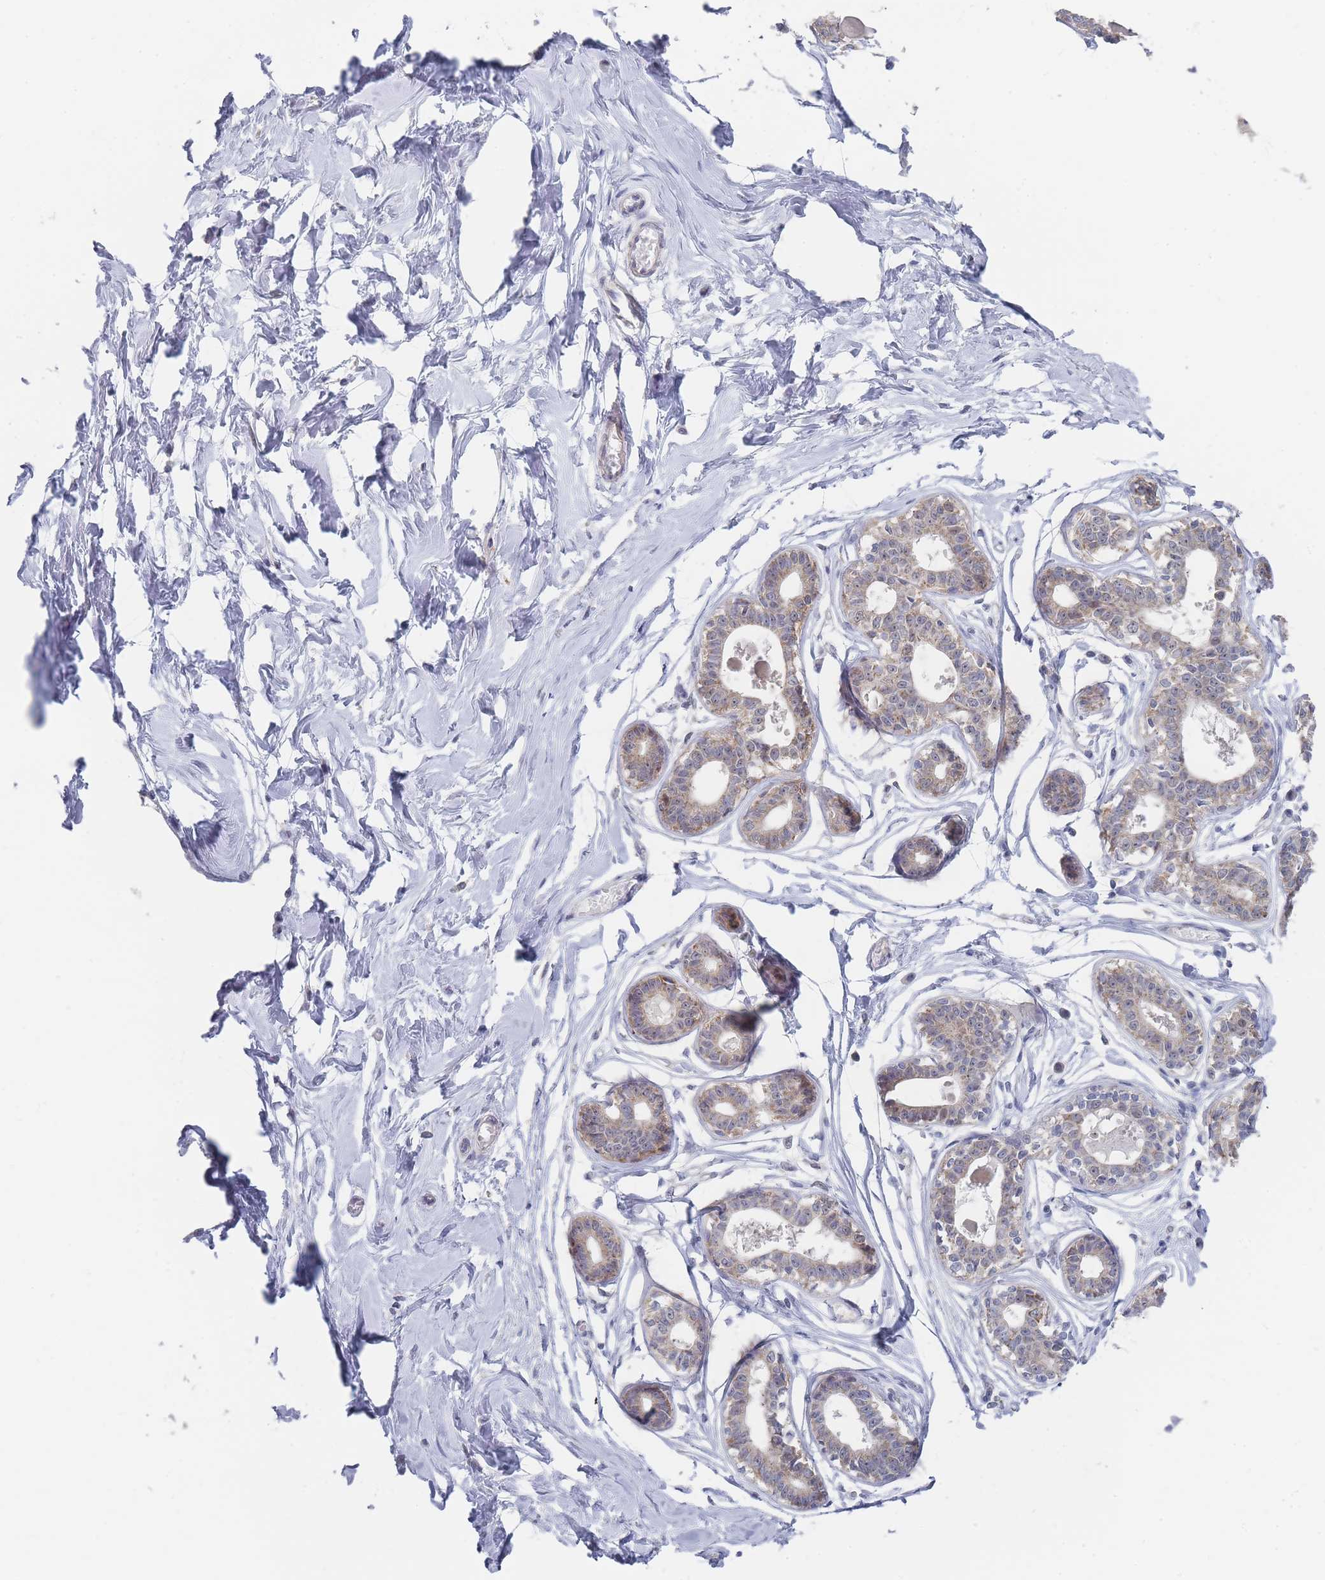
{"staining": {"intensity": "negative", "quantity": "none", "location": "none"}, "tissue": "breast", "cell_type": "Adipocytes", "image_type": "normal", "snomed": [{"axis": "morphology", "description": "Normal tissue, NOS"}, {"axis": "topography", "description": "Breast"}], "caption": "A high-resolution image shows IHC staining of unremarkable breast, which shows no significant positivity in adipocytes.", "gene": "RNF8", "patient": {"sex": "female", "age": 45}}